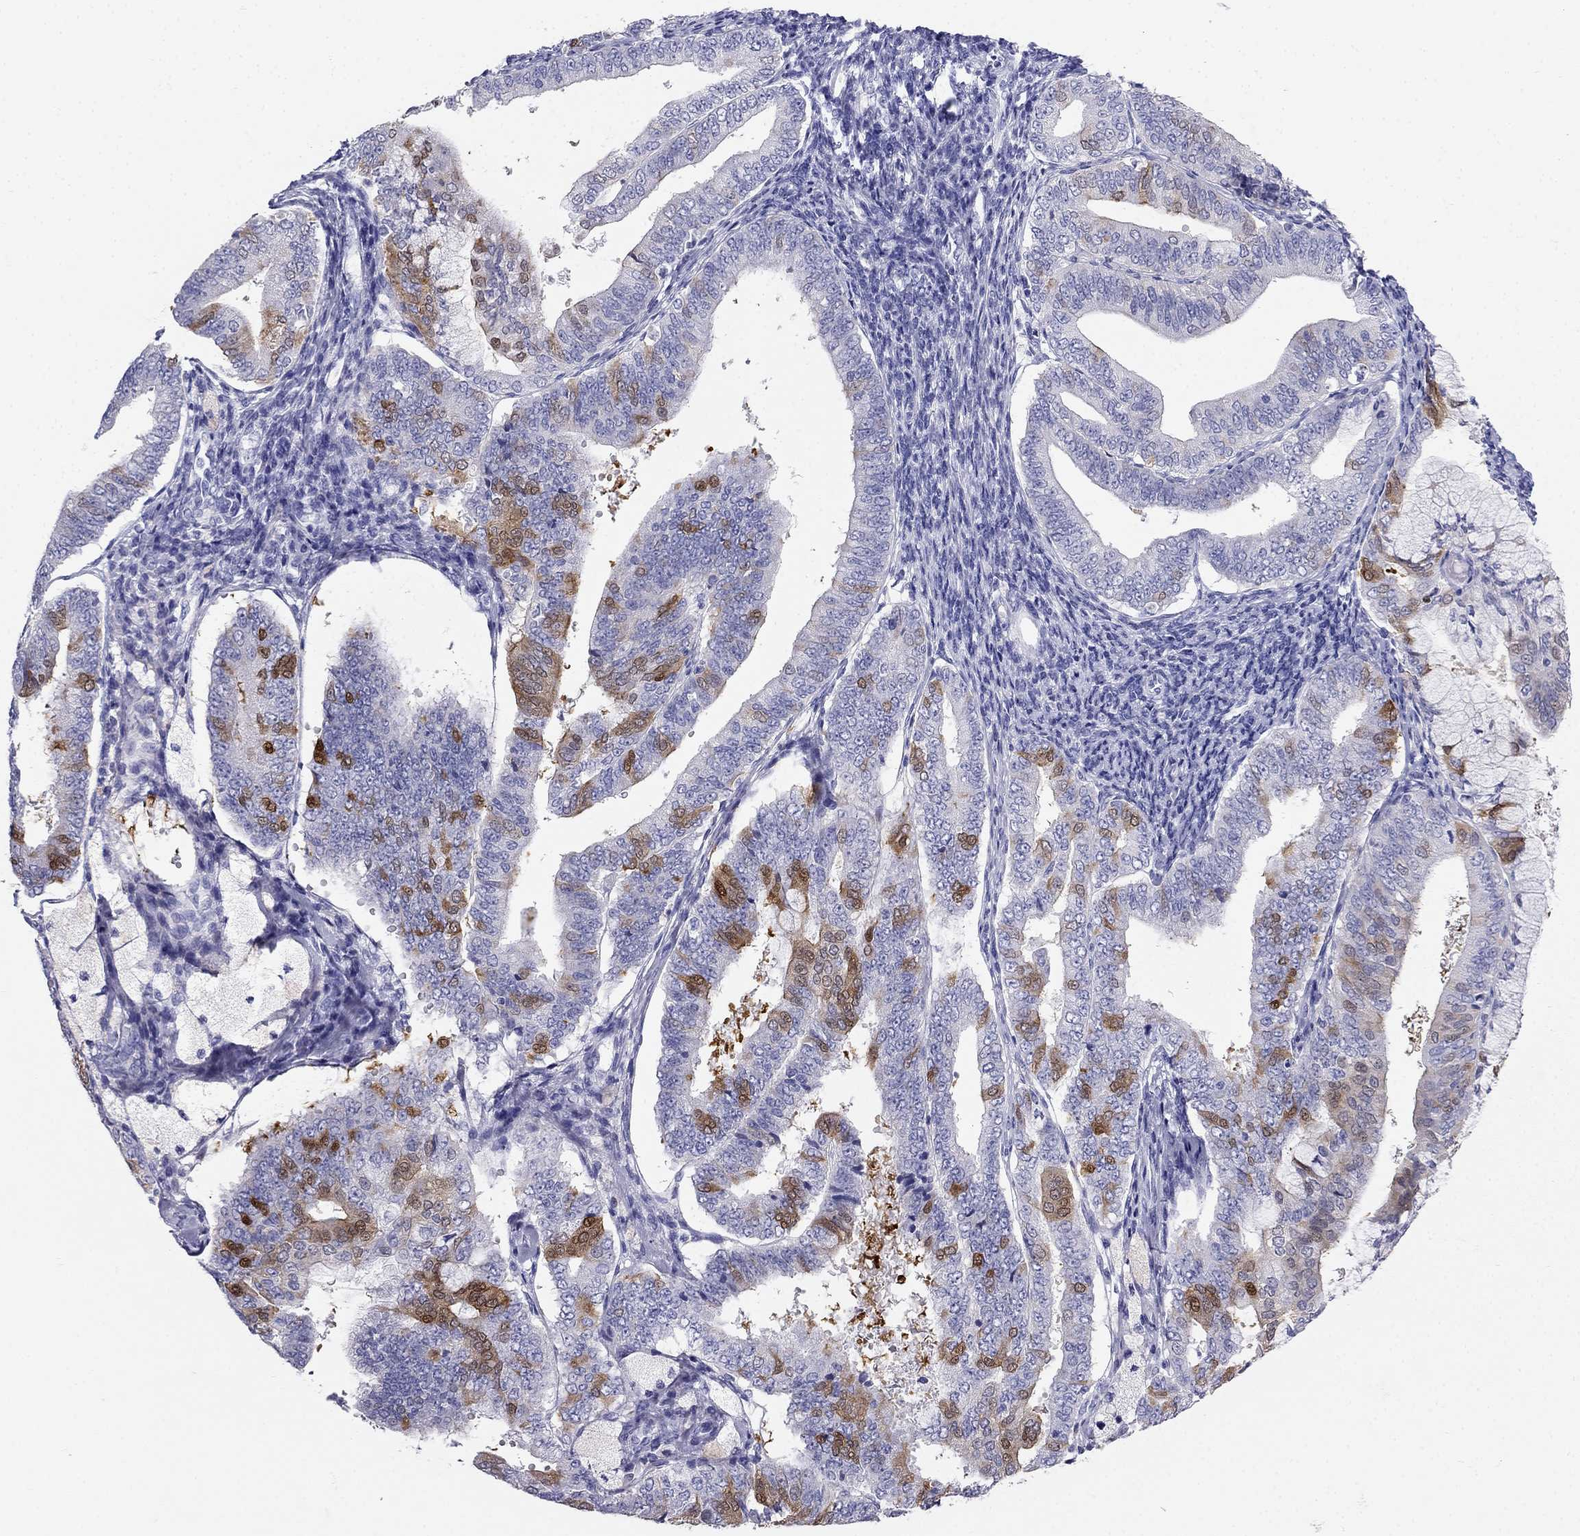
{"staining": {"intensity": "moderate", "quantity": "<25%", "location": "cytoplasmic/membranous"}, "tissue": "endometrial cancer", "cell_type": "Tumor cells", "image_type": "cancer", "snomed": [{"axis": "morphology", "description": "Adenocarcinoma, NOS"}, {"axis": "topography", "description": "Endometrium"}], "caption": "Immunohistochemistry (IHC) (DAB (3,3'-diaminobenzidine)) staining of human endometrial cancer (adenocarcinoma) exhibits moderate cytoplasmic/membranous protein positivity in about <25% of tumor cells. The protein of interest is stained brown, and the nuclei are stained in blue (DAB IHC with brightfield microscopy, high magnification).", "gene": "RFLNA", "patient": {"sex": "female", "age": 63}}